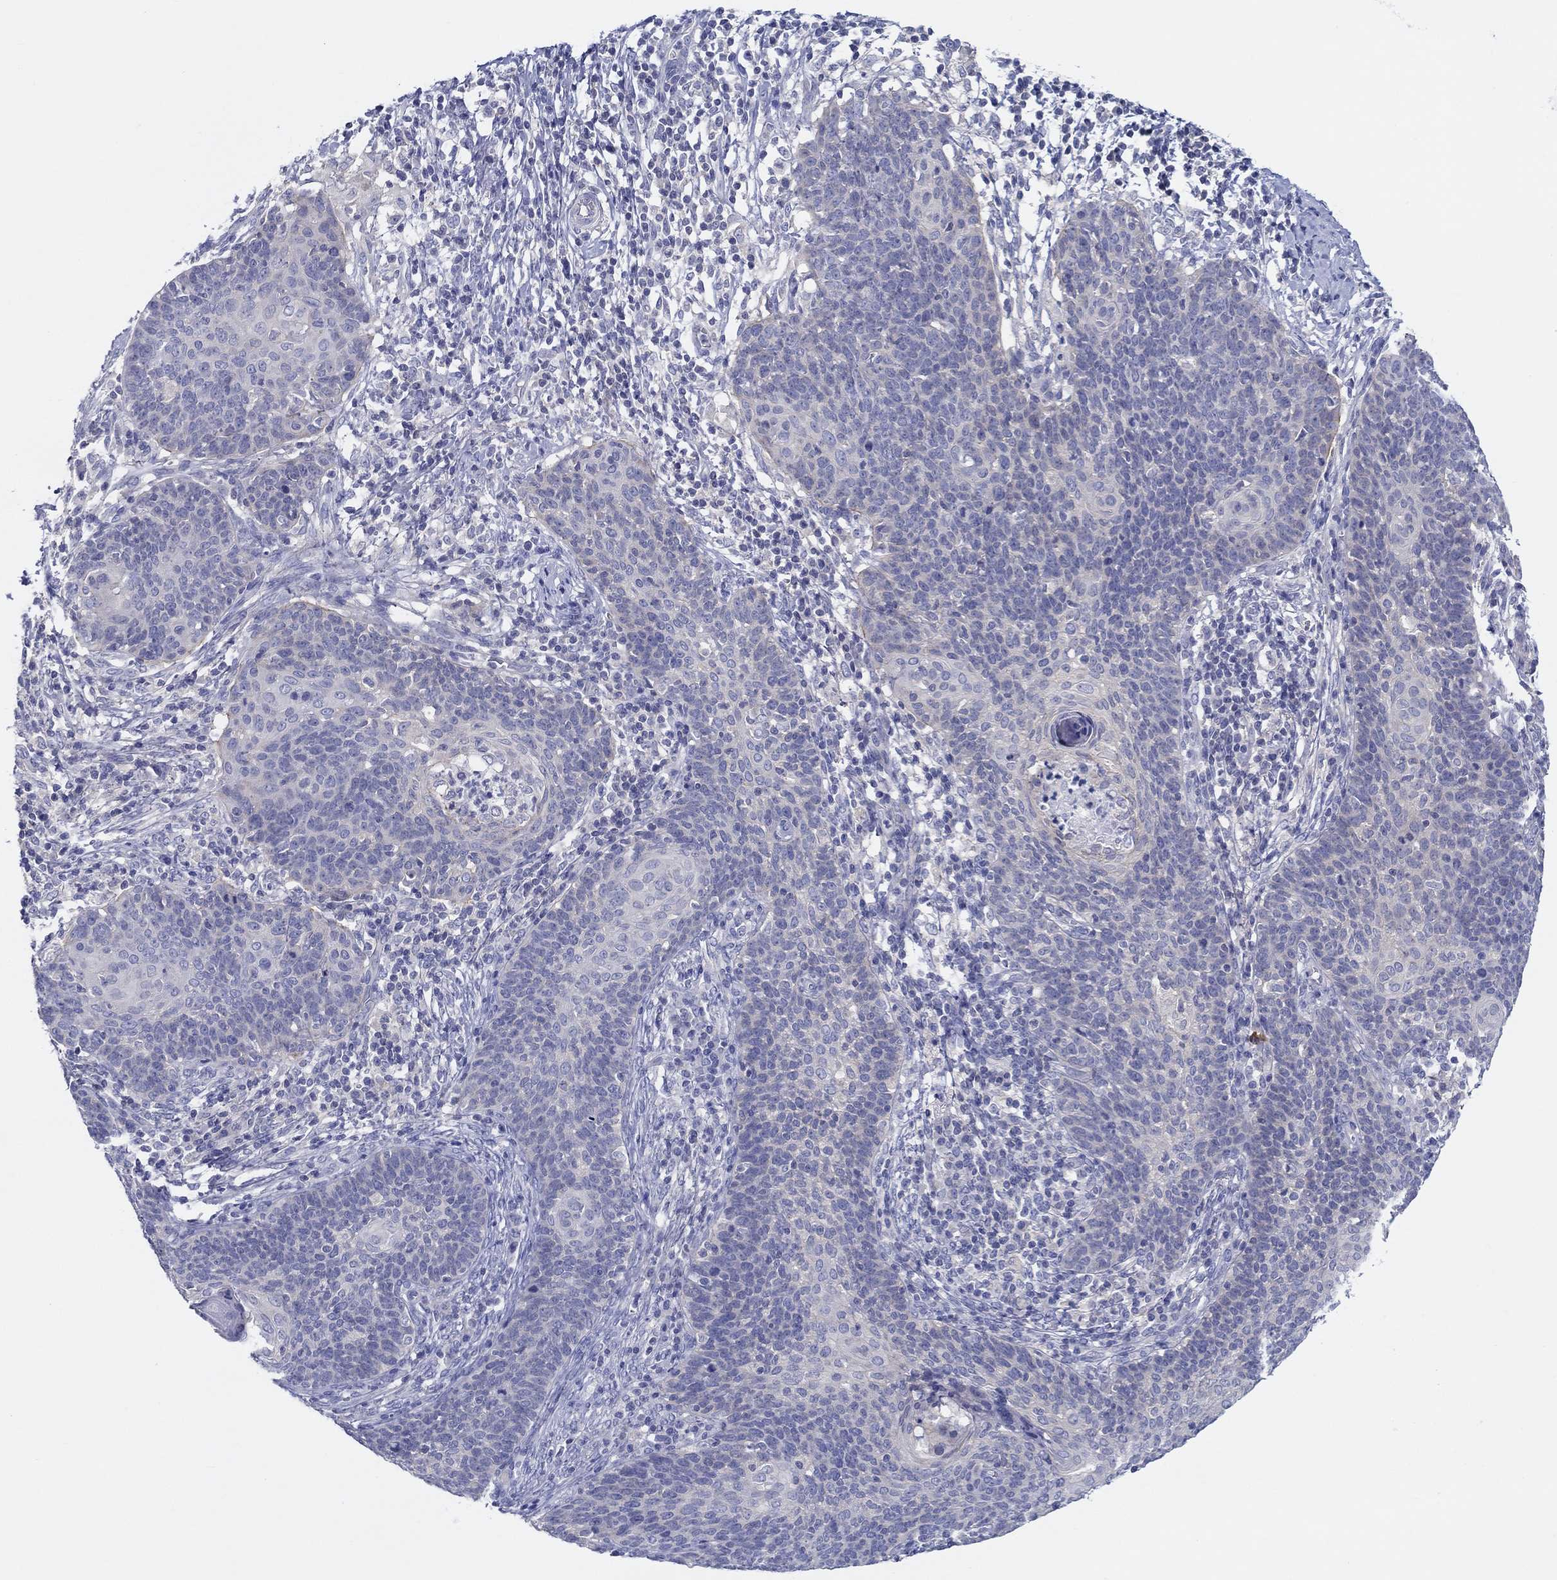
{"staining": {"intensity": "negative", "quantity": "none", "location": "none"}, "tissue": "cervical cancer", "cell_type": "Tumor cells", "image_type": "cancer", "snomed": [{"axis": "morphology", "description": "Squamous cell carcinoma, NOS"}, {"axis": "topography", "description": "Cervix"}], "caption": "Squamous cell carcinoma (cervical) stained for a protein using immunohistochemistry (IHC) shows no expression tumor cells.", "gene": "HAPLN4", "patient": {"sex": "female", "age": 39}}